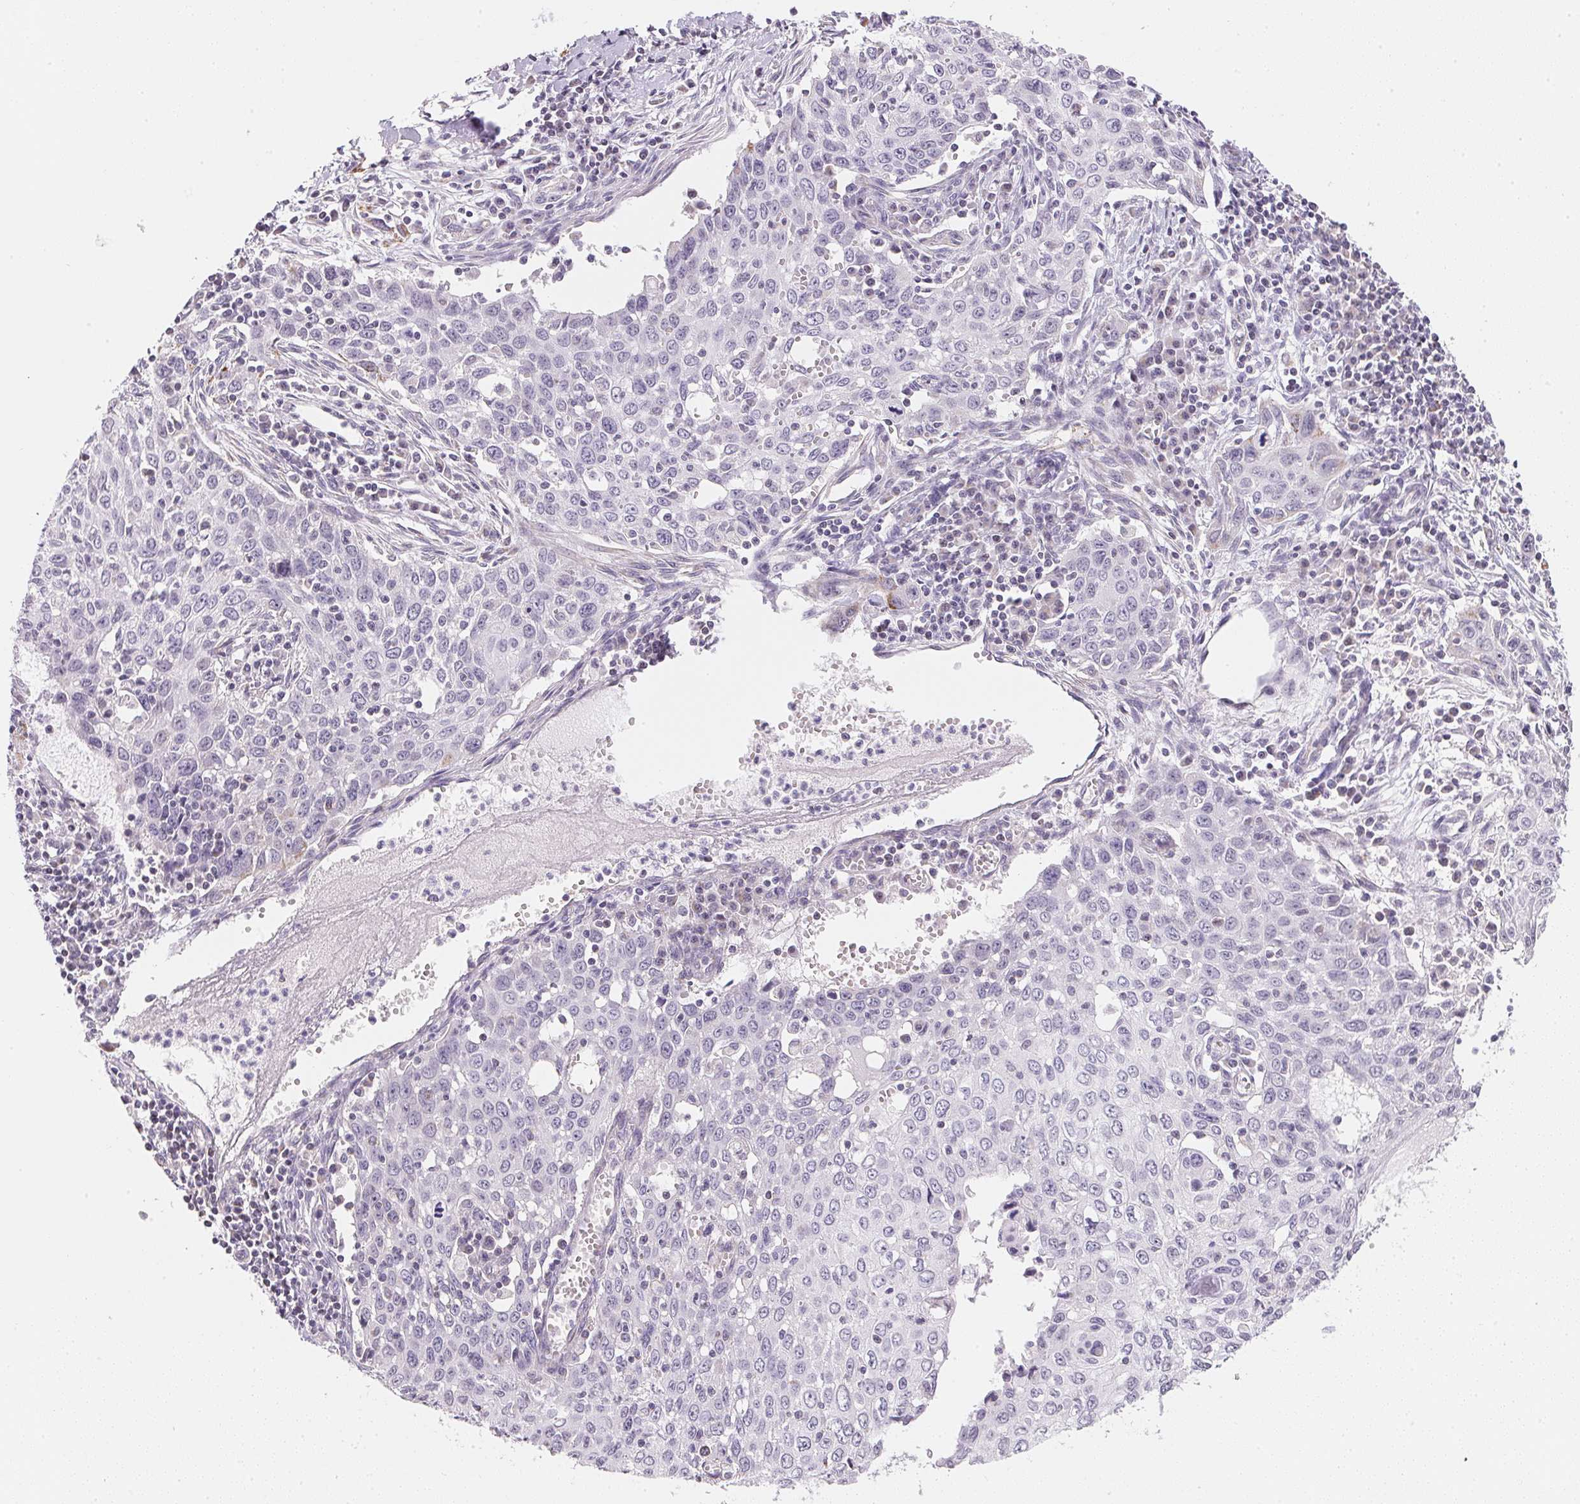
{"staining": {"intensity": "negative", "quantity": "none", "location": "none"}, "tissue": "cervical cancer", "cell_type": "Tumor cells", "image_type": "cancer", "snomed": [{"axis": "morphology", "description": "Squamous cell carcinoma, NOS"}, {"axis": "topography", "description": "Cervix"}], "caption": "A high-resolution photomicrograph shows IHC staining of cervical cancer (squamous cell carcinoma), which shows no significant staining in tumor cells. Brightfield microscopy of immunohistochemistry (IHC) stained with DAB (brown) and hematoxylin (blue), captured at high magnification.", "gene": "GIPC2", "patient": {"sex": "female", "age": 38}}